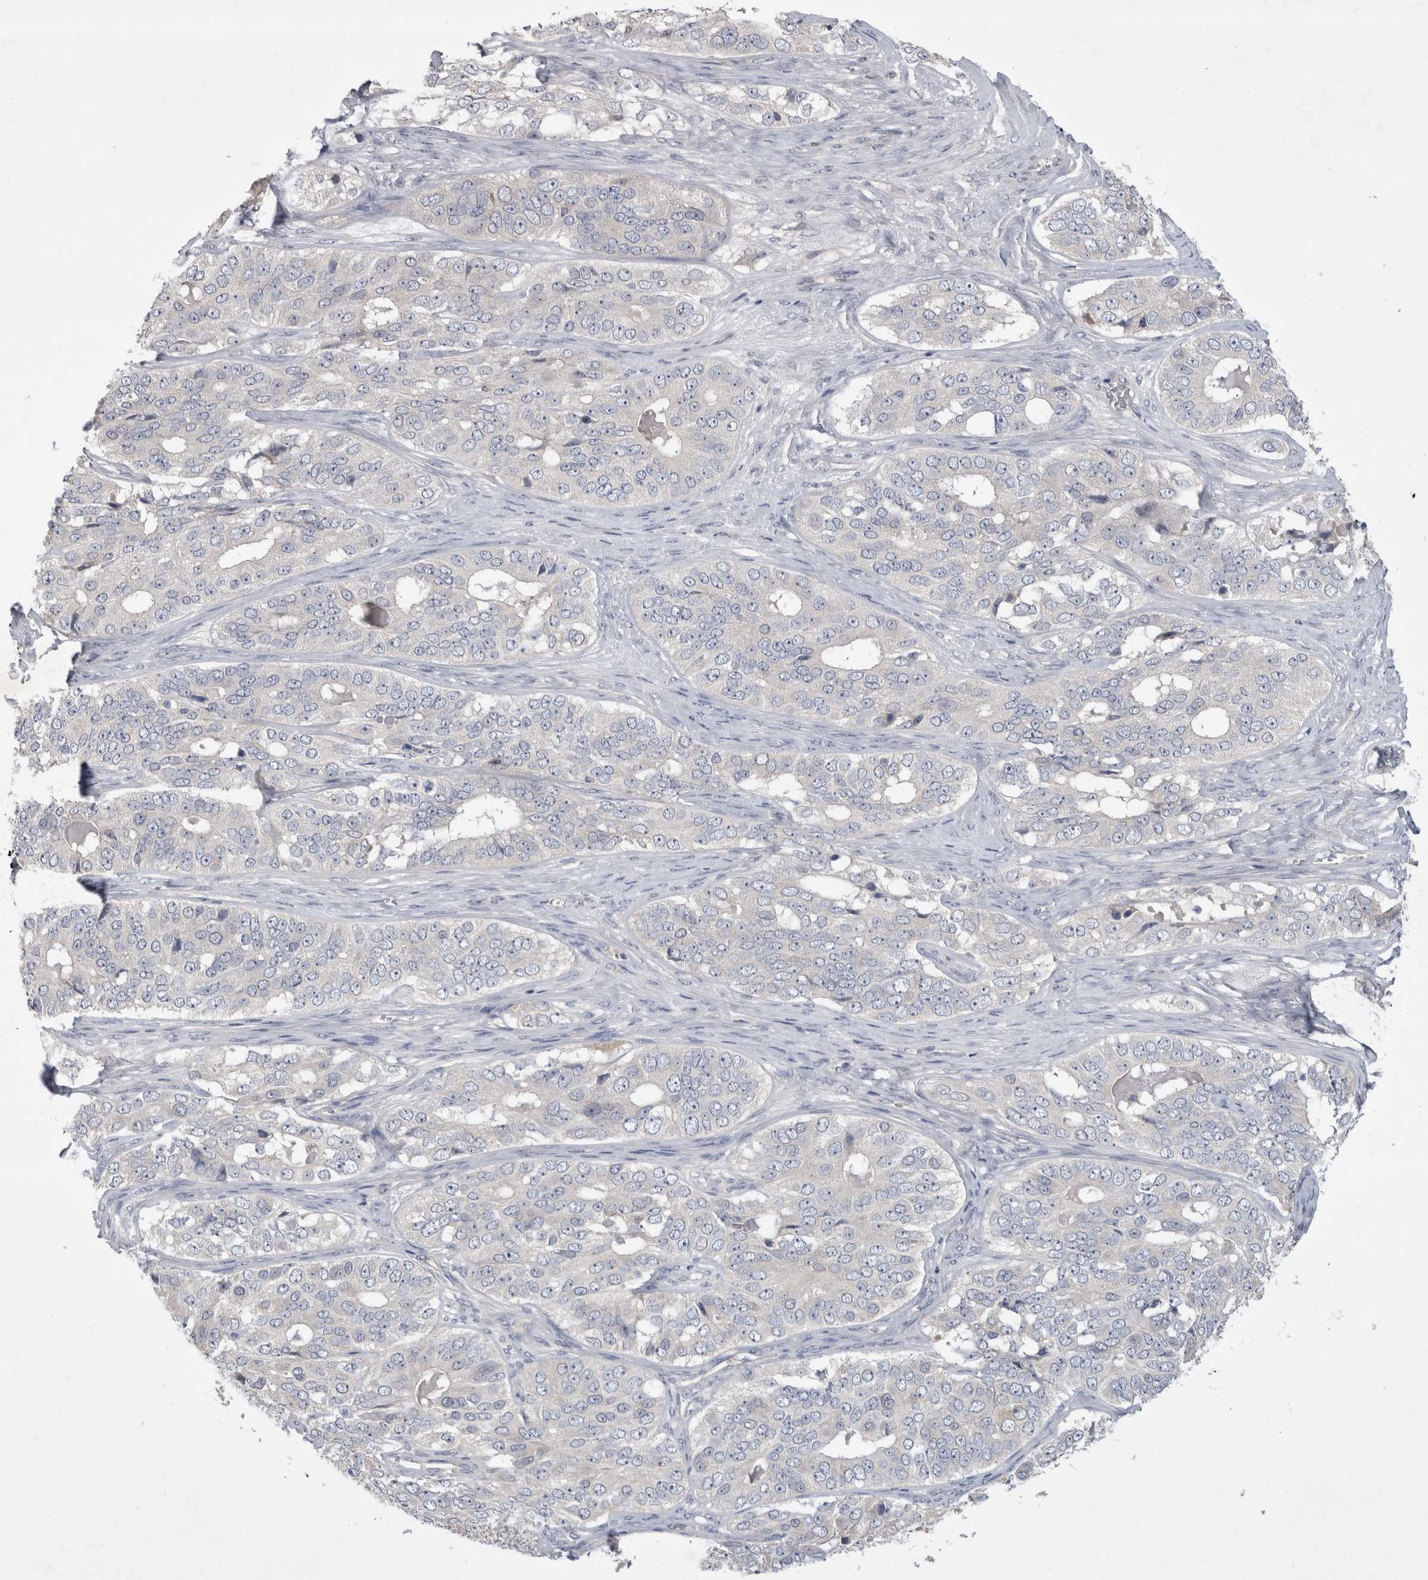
{"staining": {"intensity": "negative", "quantity": "none", "location": "none"}, "tissue": "ovarian cancer", "cell_type": "Tumor cells", "image_type": "cancer", "snomed": [{"axis": "morphology", "description": "Carcinoma, endometroid"}, {"axis": "topography", "description": "Ovary"}], "caption": "High magnification brightfield microscopy of ovarian cancer stained with DAB (3,3'-diaminobenzidine) (brown) and counterstained with hematoxylin (blue): tumor cells show no significant positivity. (Immunohistochemistry, brightfield microscopy, high magnification).", "gene": "SRD5A3", "patient": {"sex": "female", "age": 51}}